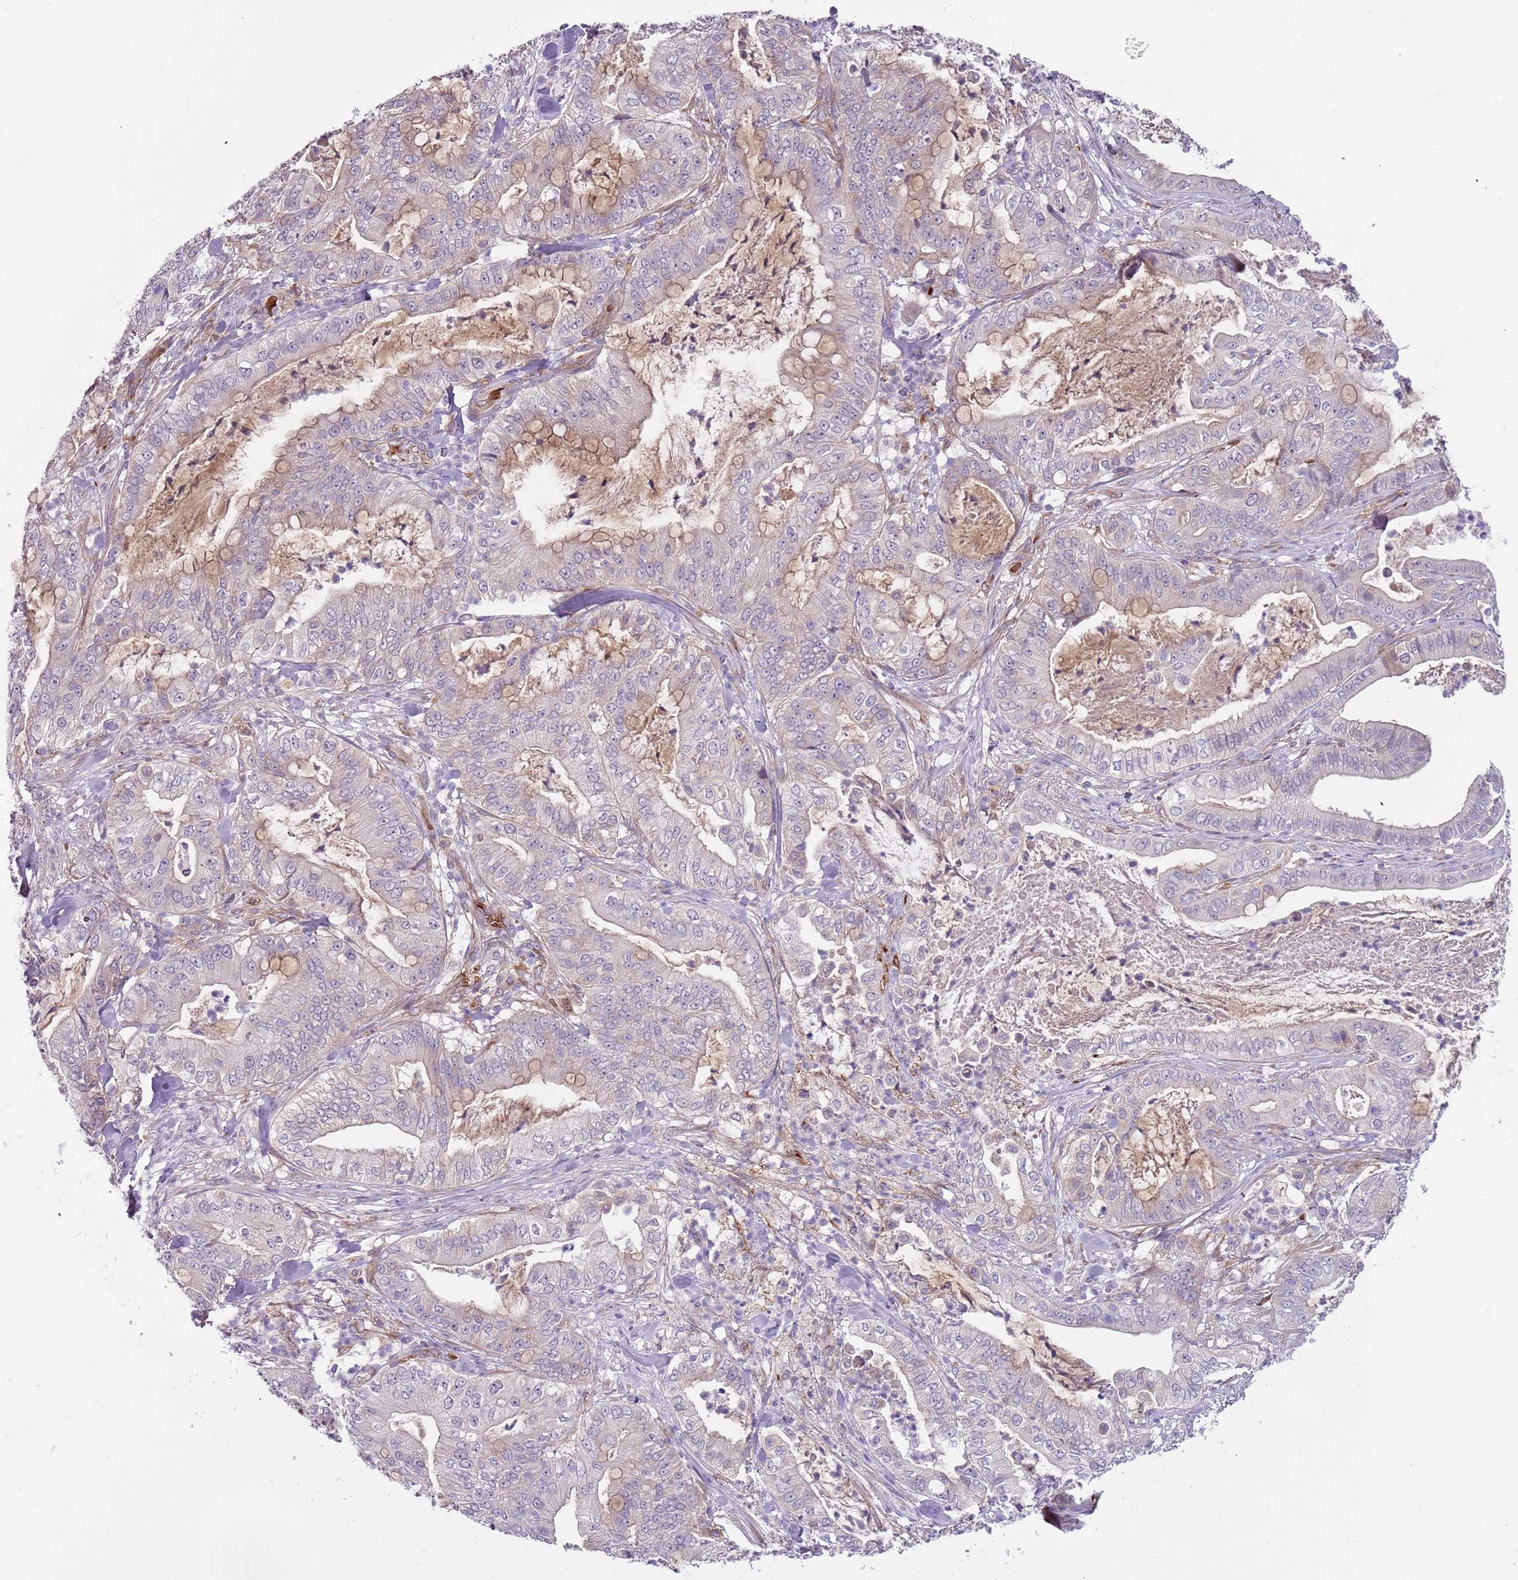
{"staining": {"intensity": "weak", "quantity": "<25%", "location": "cytoplasmic/membranous"}, "tissue": "pancreatic cancer", "cell_type": "Tumor cells", "image_type": "cancer", "snomed": [{"axis": "morphology", "description": "Adenocarcinoma, NOS"}, {"axis": "topography", "description": "Pancreas"}], "caption": "Immunohistochemical staining of human pancreatic cancer (adenocarcinoma) exhibits no significant staining in tumor cells.", "gene": "VWCE", "patient": {"sex": "male", "age": 71}}